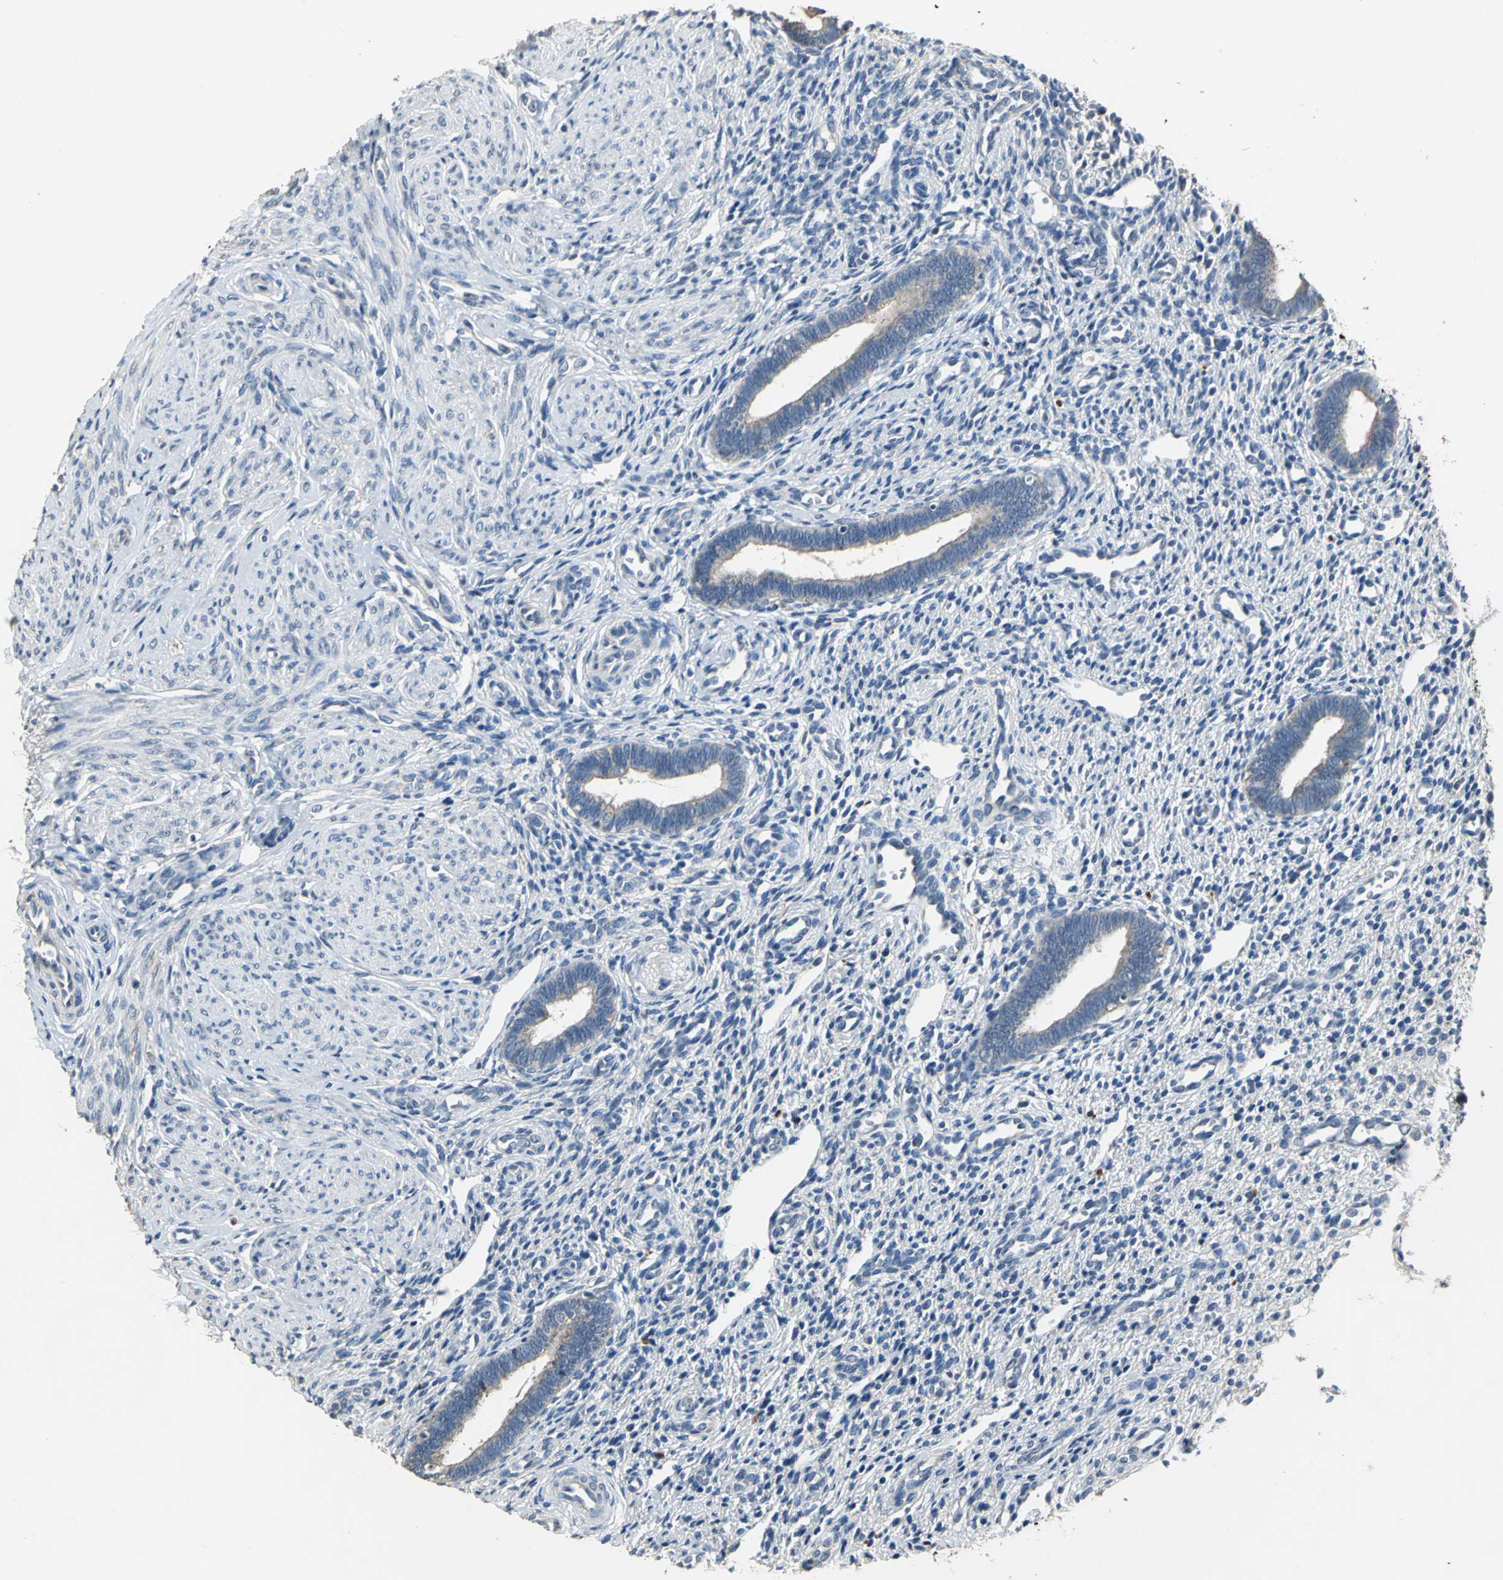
{"staining": {"intensity": "negative", "quantity": "none", "location": "none"}, "tissue": "endometrium", "cell_type": "Cells in endometrial stroma", "image_type": "normal", "snomed": [{"axis": "morphology", "description": "Normal tissue, NOS"}, {"axis": "topography", "description": "Endometrium"}], "caption": "An IHC micrograph of benign endometrium is shown. There is no staining in cells in endometrial stroma of endometrium.", "gene": "OCLN", "patient": {"sex": "female", "age": 27}}